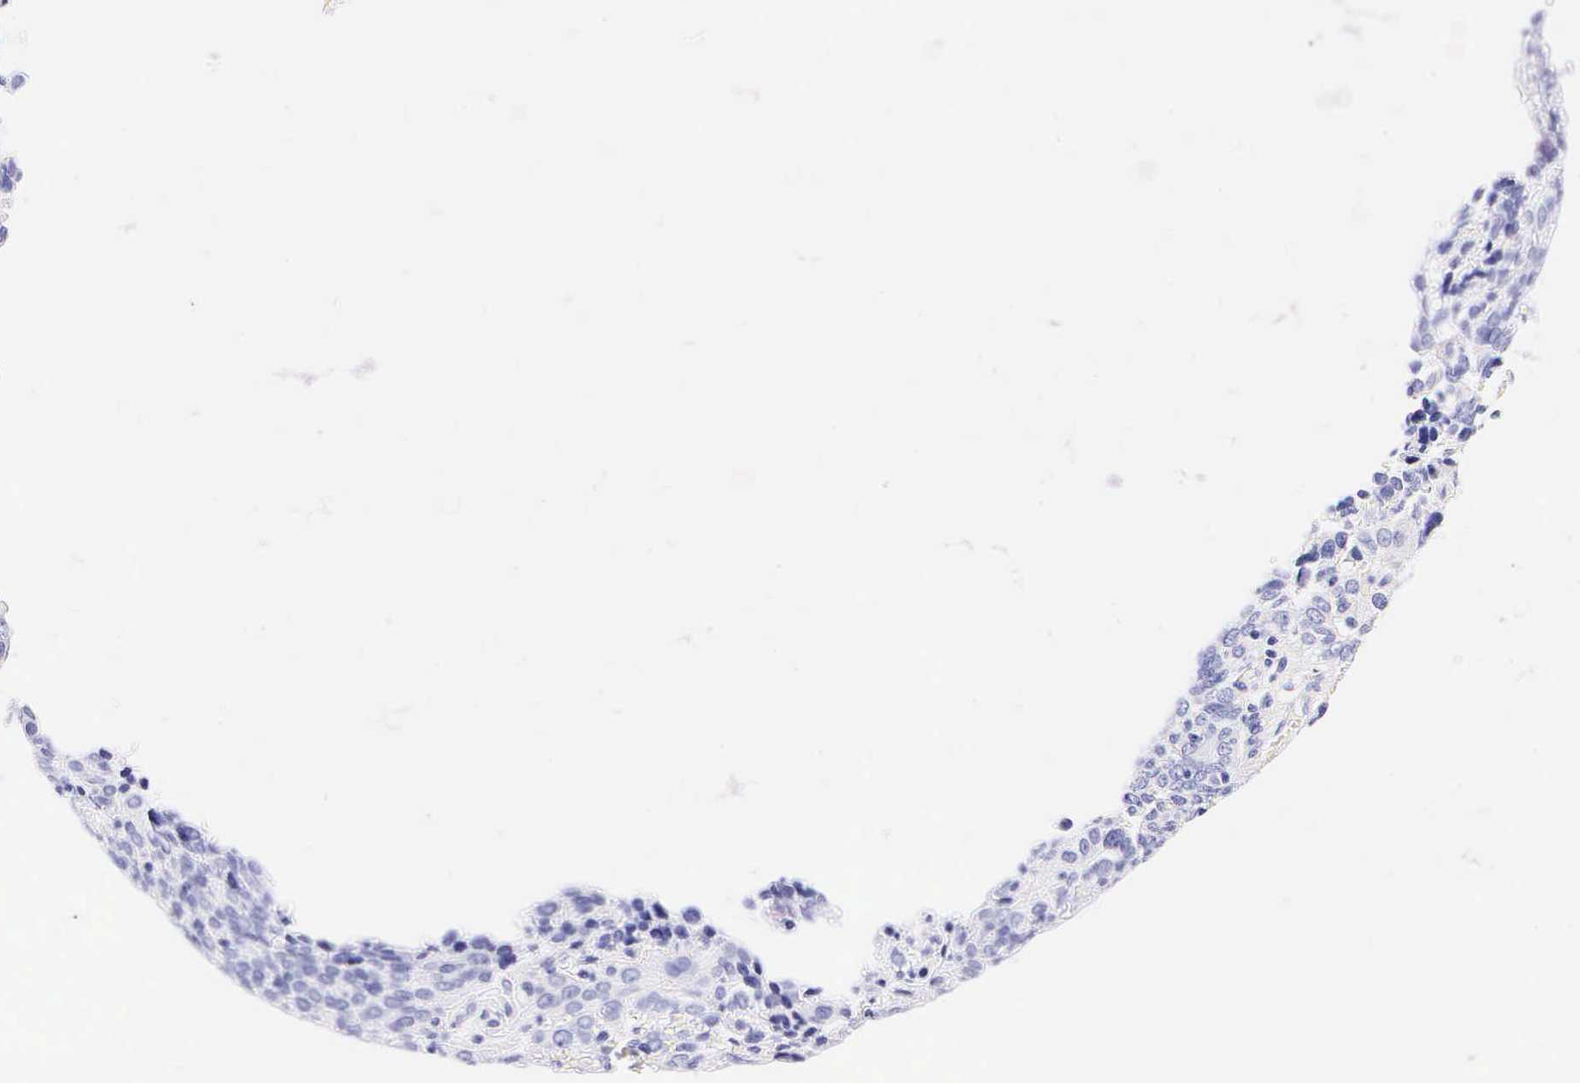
{"staining": {"intensity": "negative", "quantity": "none", "location": "none"}, "tissue": "ovarian cancer", "cell_type": "Tumor cells", "image_type": "cancer", "snomed": [{"axis": "morphology", "description": "Carcinoma, endometroid"}, {"axis": "topography", "description": "Ovary"}], "caption": "Ovarian cancer was stained to show a protein in brown. There is no significant expression in tumor cells.", "gene": "CALD1", "patient": {"sex": "female", "age": 75}}